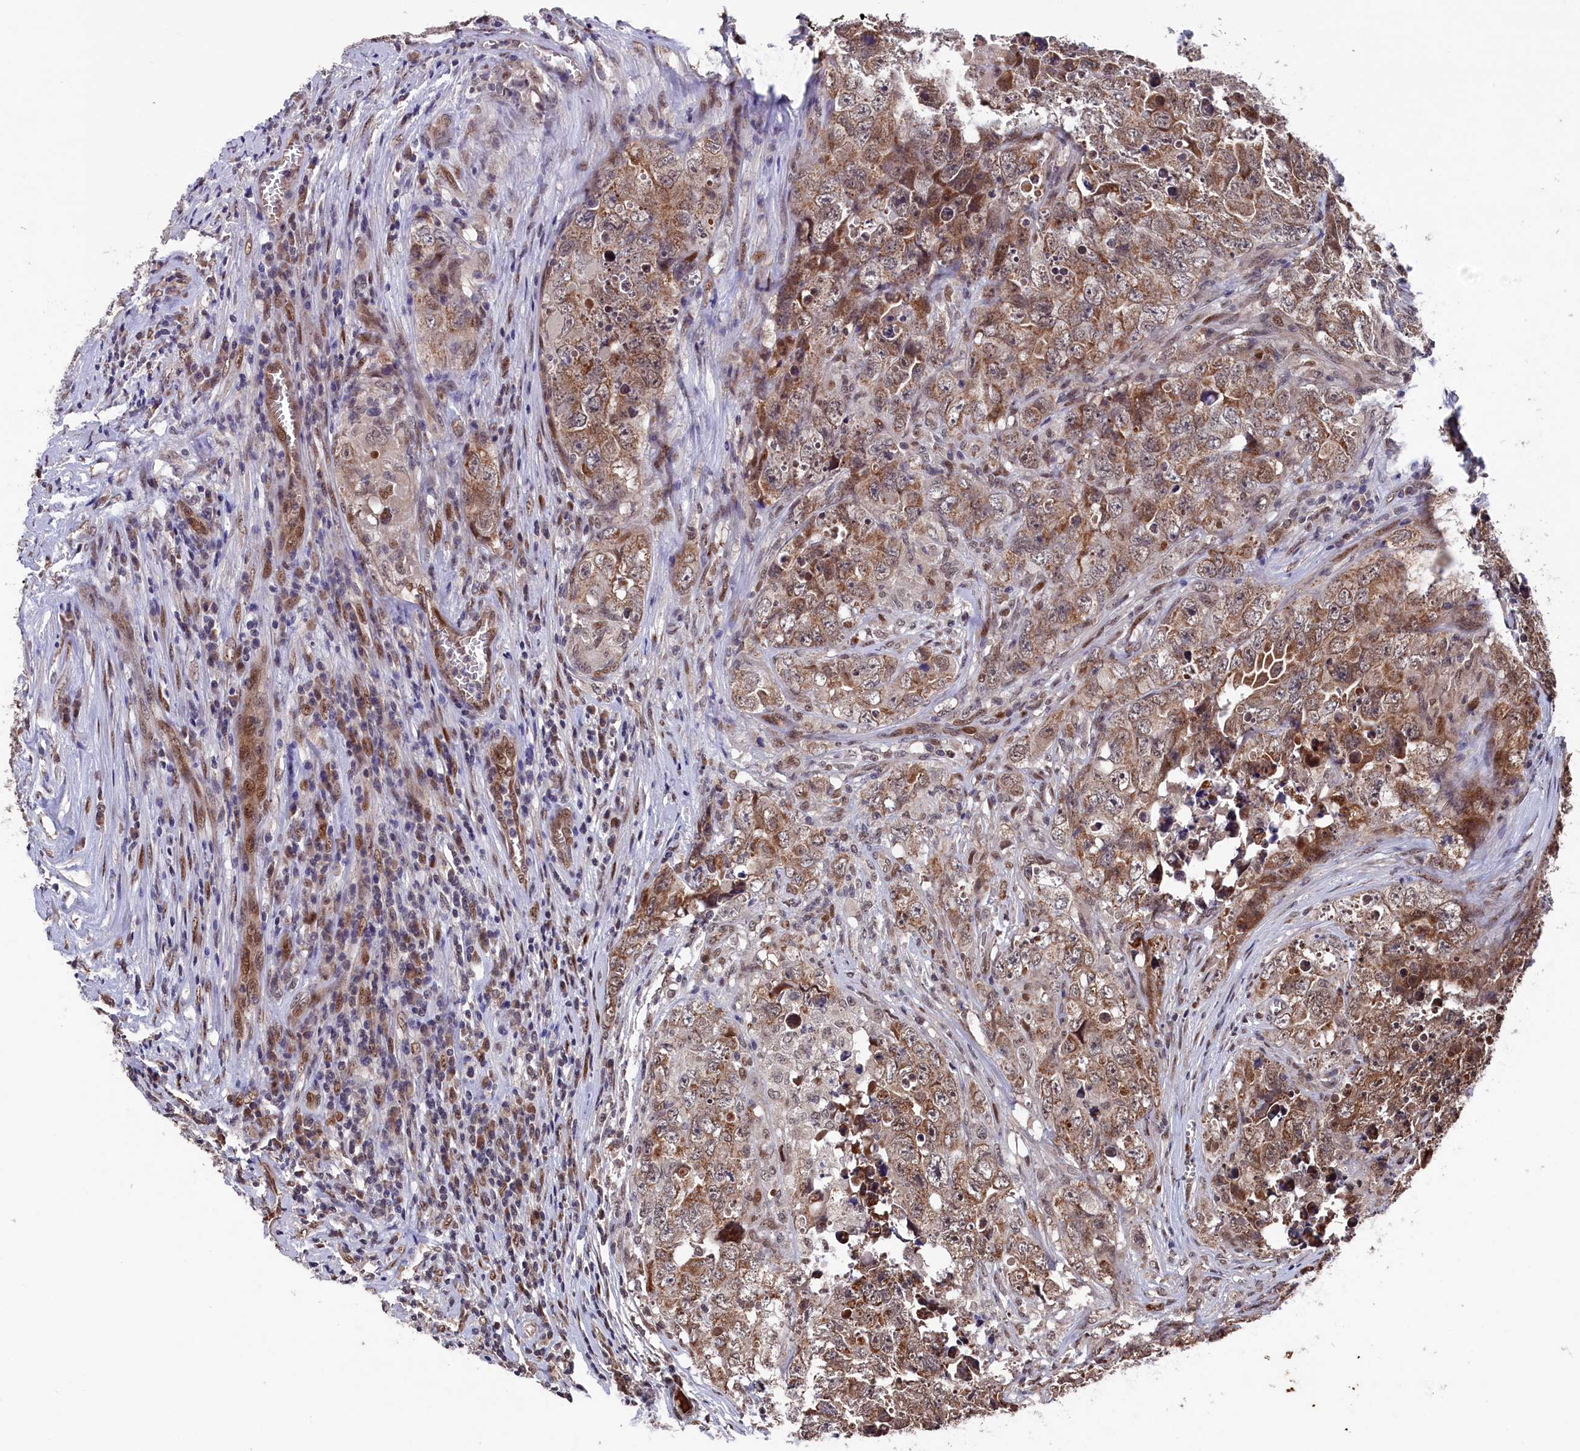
{"staining": {"intensity": "moderate", "quantity": "25%-75%", "location": "cytoplasmic/membranous,nuclear"}, "tissue": "testis cancer", "cell_type": "Tumor cells", "image_type": "cancer", "snomed": [{"axis": "morphology", "description": "Seminoma, NOS"}, {"axis": "morphology", "description": "Carcinoma, Embryonal, NOS"}, {"axis": "topography", "description": "Testis"}], "caption": "Tumor cells demonstrate medium levels of moderate cytoplasmic/membranous and nuclear staining in approximately 25%-75% of cells in human testis embryonal carcinoma.", "gene": "CLPX", "patient": {"sex": "male", "age": 43}}